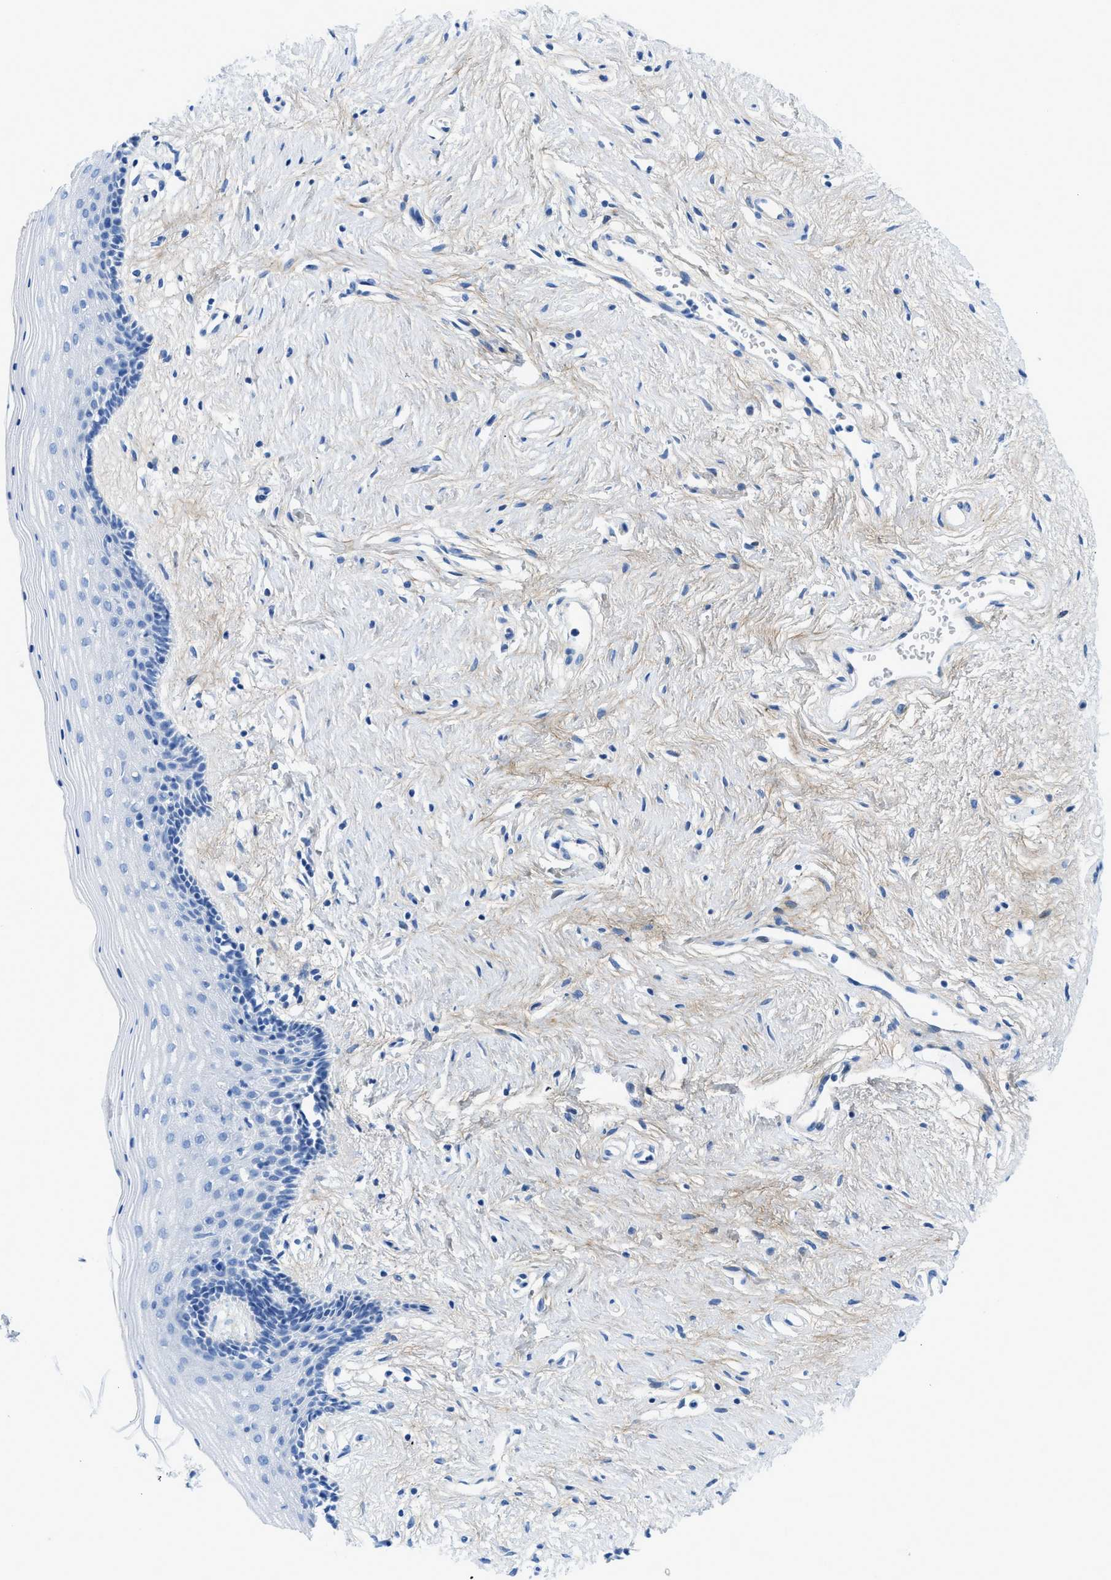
{"staining": {"intensity": "negative", "quantity": "none", "location": "none"}, "tissue": "vagina", "cell_type": "Squamous epithelial cells", "image_type": "normal", "snomed": [{"axis": "morphology", "description": "Normal tissue, NOS"}, {"axis": "topography", "description": "Vagina"}], "caption": "Normal vagina was stained to show a protein in brown. There is no significant expression in squamous epithelial cells.", "gene": "COL3A1", "patient": {"sex": "female", "age": 44}}